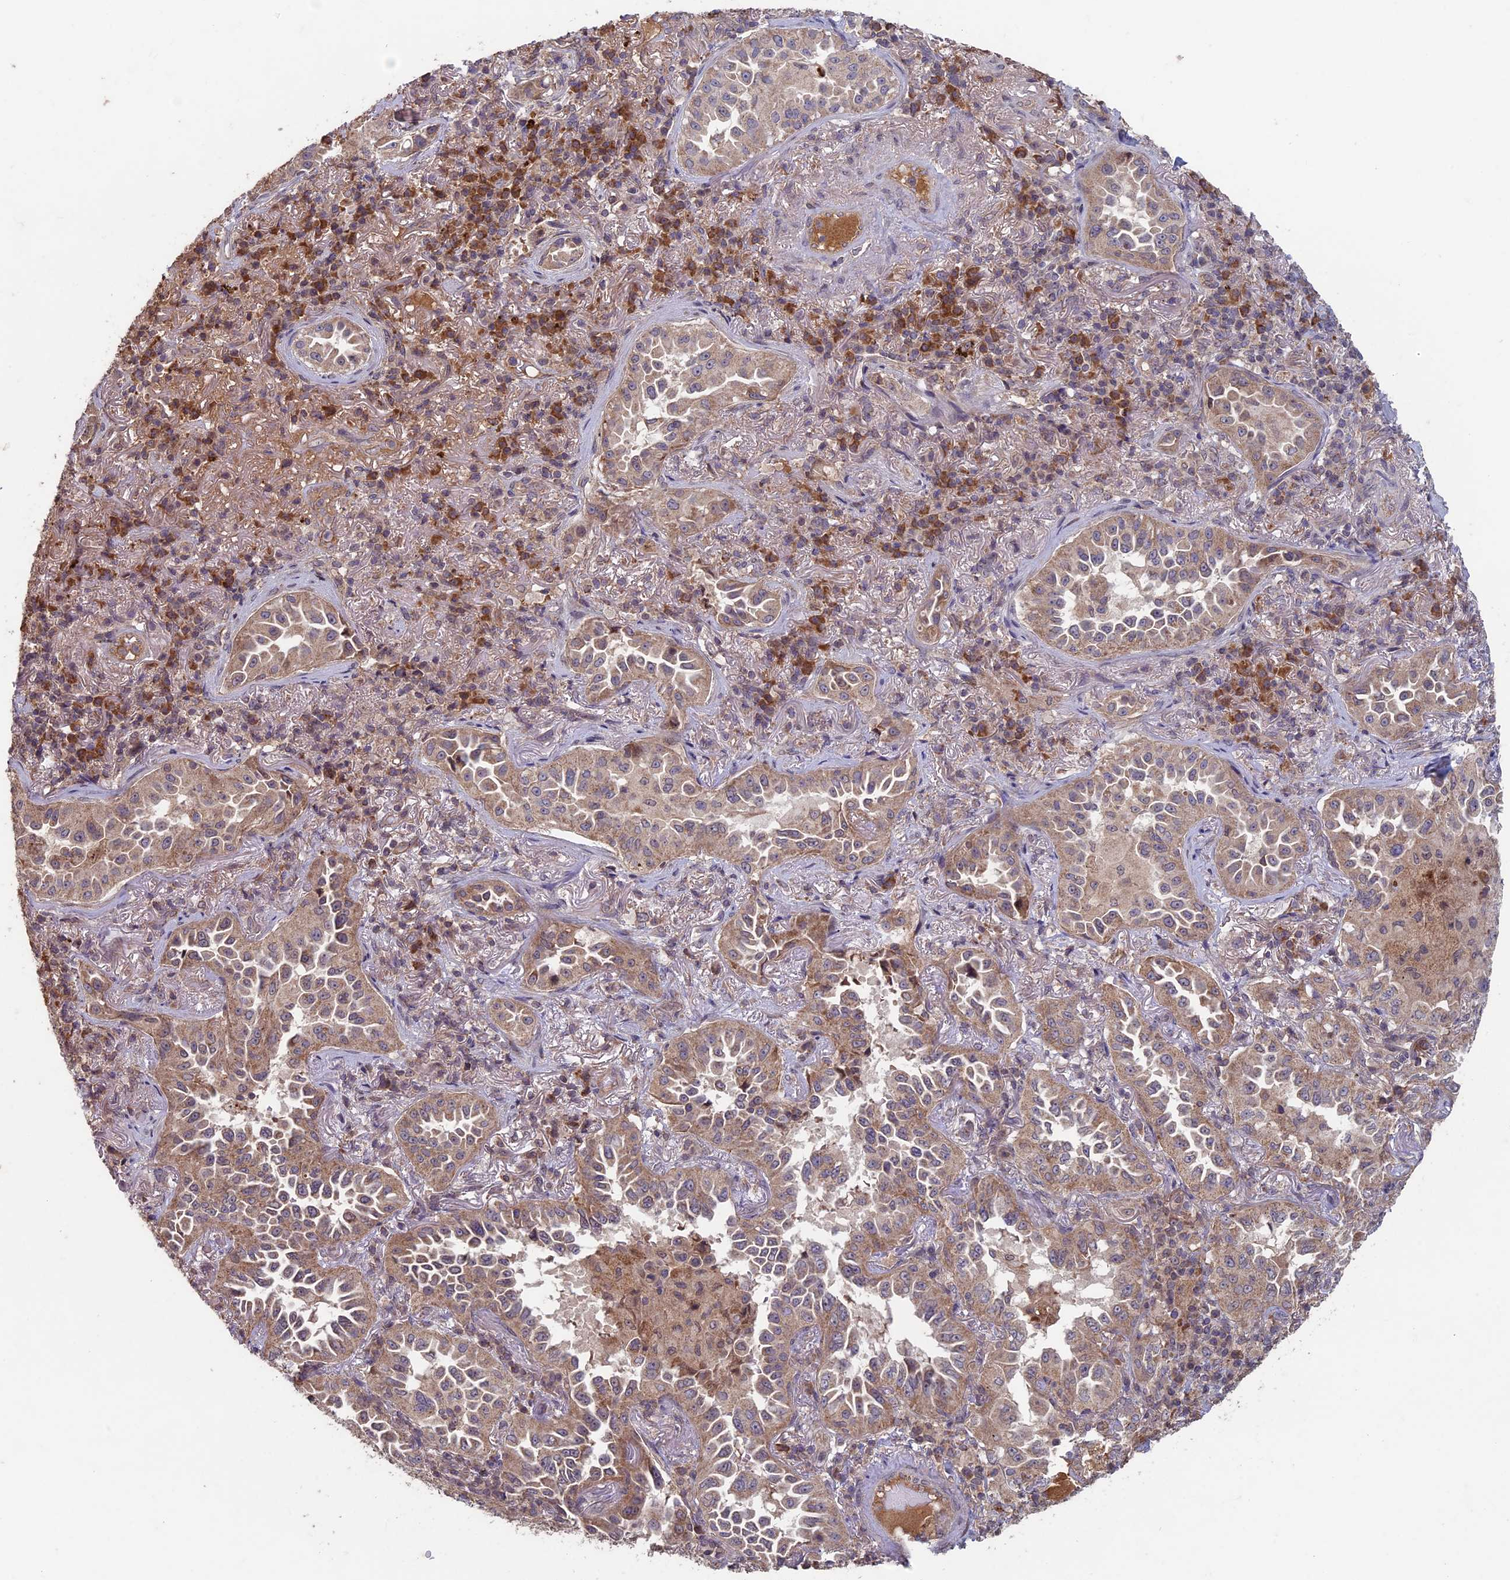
{"staining": {"intensity": "weak", "quantity": ">75%", "location": "cytoplasmic/membranous"}, "tissue": "lung cancer", "cell_type": "Tumor cells", "image_type": "cancer", "snomed": [{"axis": "morphology", "description": "Adenocarcinoma, NOS"}, {"axis": "topography", "description": "Lung"}], "caption": "DAB (3,3'-diaminobenzidine) immunohistochemical staining of lung adenocarcinoma exhibits weak cytoplasmic/membranous protein positivity in about >75% of tumor cells. (DAB (3,3'-diaminobenzidine) = brown stain, brightfield microscopy at high magnification).", "gene": "RCCD1", "patient": {"sex": "female", "age": 69}}